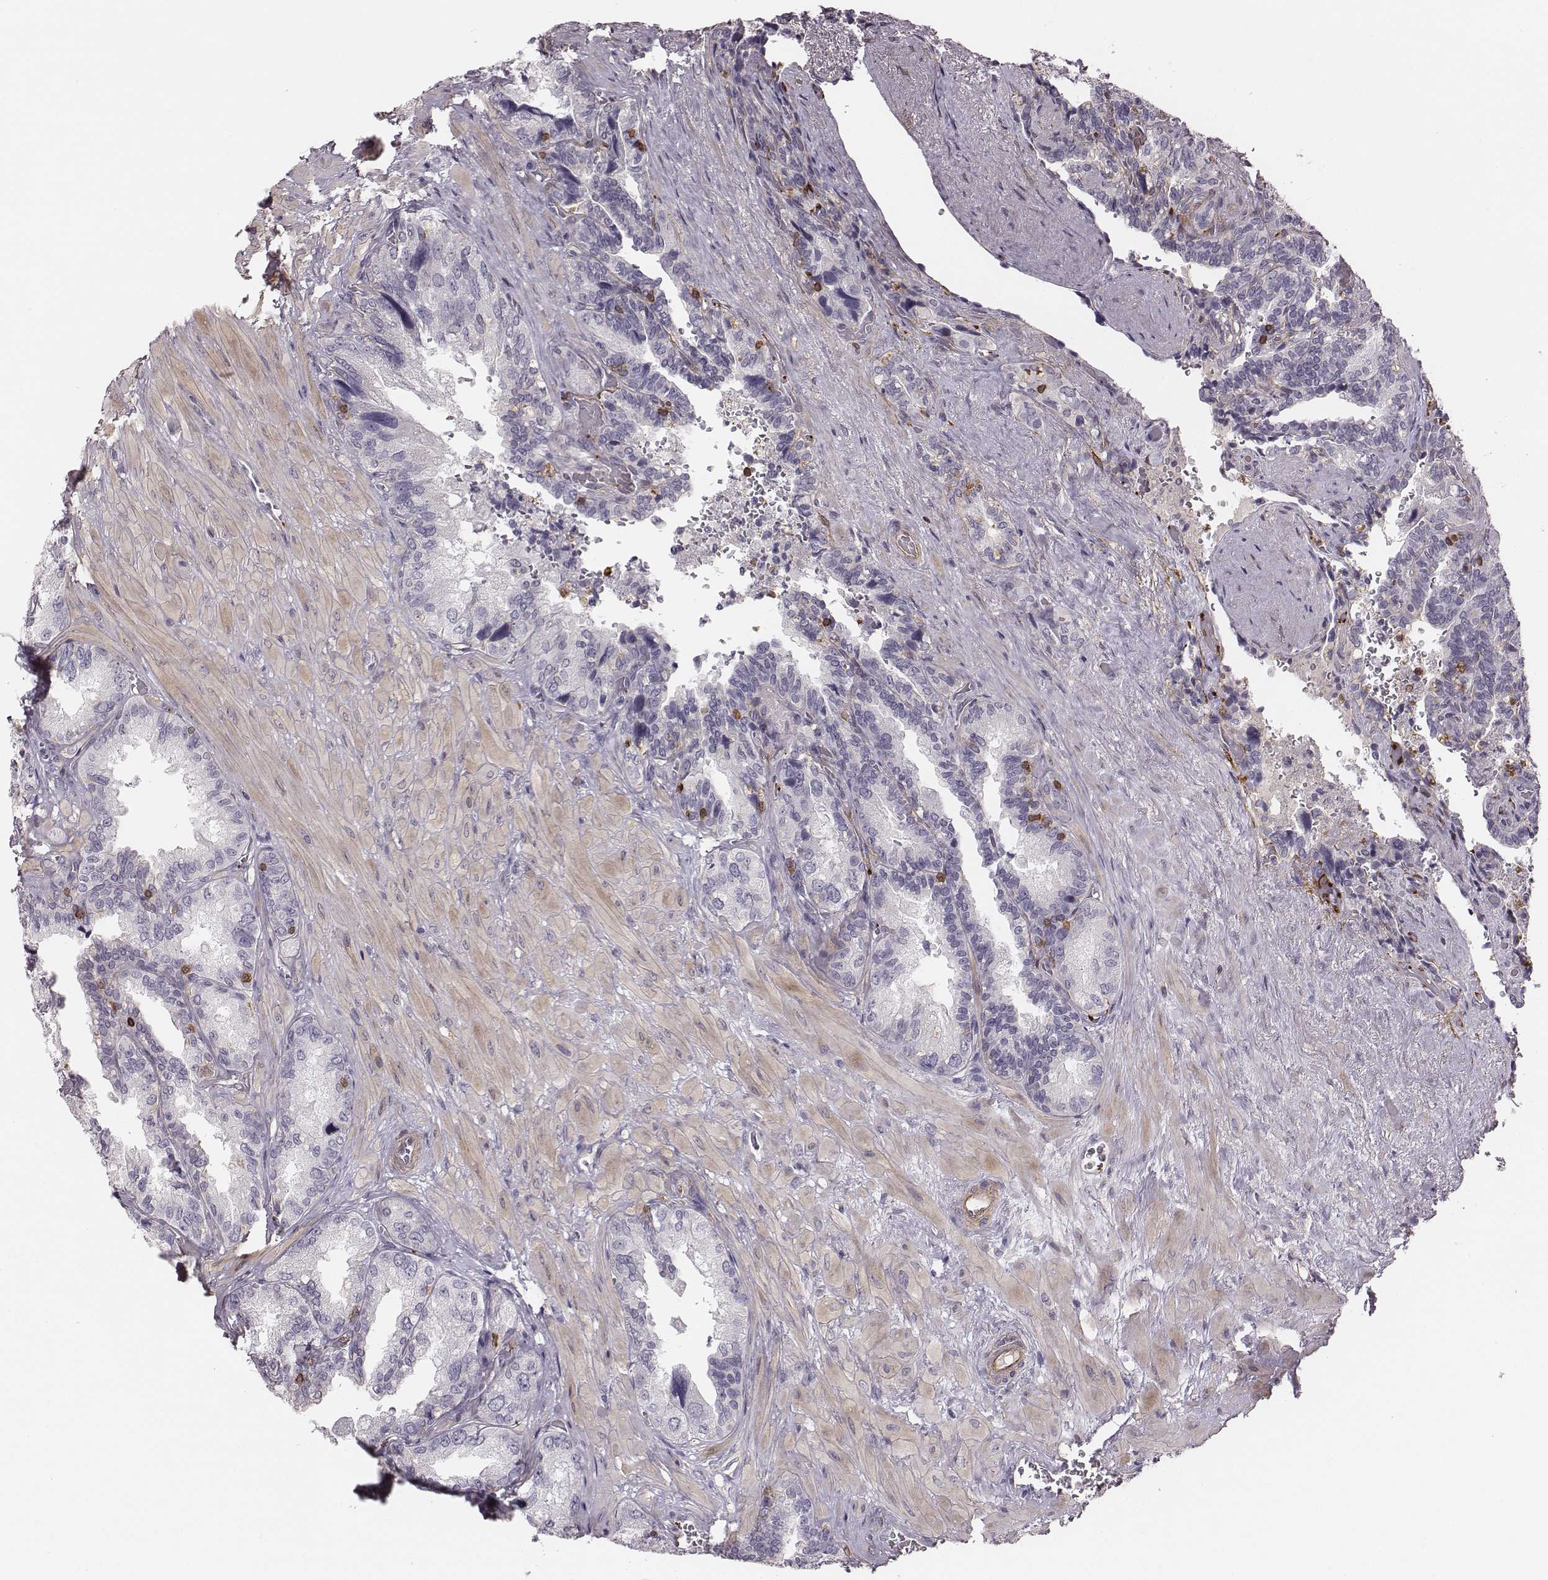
{"staining": {"intensity": "negative", "quantity": "none", "location": "none"}, "tissue": "seminal vesicle", "cell_type": "Glandular cells", "image_type": "normal", "snomed": [{"axis": "morphology", "description": "Normal tissue, NOS"}, {"axis": "topography", "description": "Seminal veicle"}], "caption": "This image is of benign seminal vesicle stained with immunohistochemistry (IHC) to label a protein in brown with the nuclei are counter-stained blue. There is no expression in glandular cells.", "gene": "ZYX", "patient": {"sex": "male", "age": 69}}